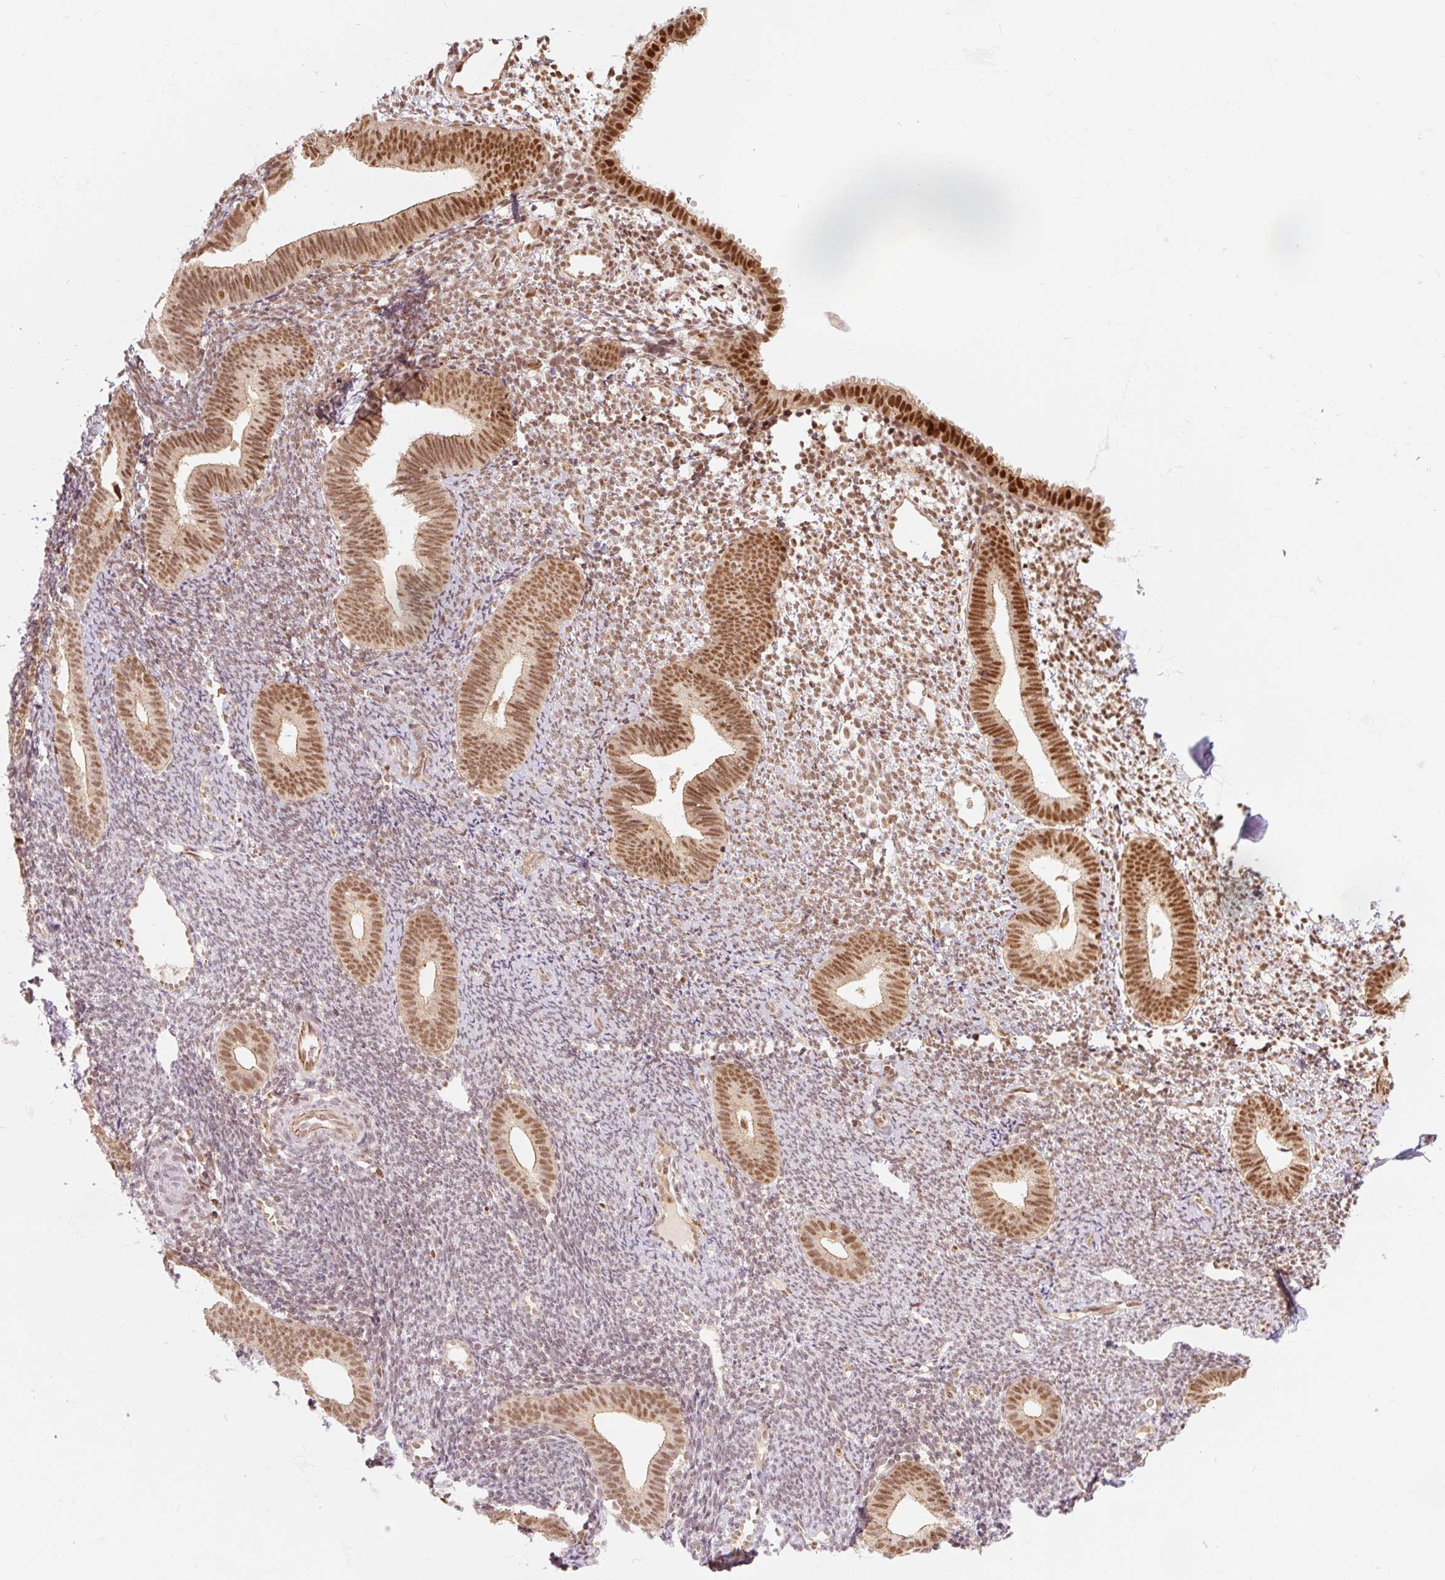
{"staining": {"intensity": "moderate", "quantity": "25%-75%", "location": "nuclear"}, "tissue": "endometrium", "cell_type": "Cells in endometrial stroma", "image_type": "normal", "snomed": [{"axis": "morphology", "description": "Normal tissue, NOS"}, {"axis": "topography", "description": "Endometrium"}], "caption": "DAB immunohistochemical staining of benign endometrium displays moderate nuclear protein positivity in approximately 25%-75% of cells in endometrial stroma.", "gene": "CSTF1", "patient": {"sex": "female", "age": 39}}